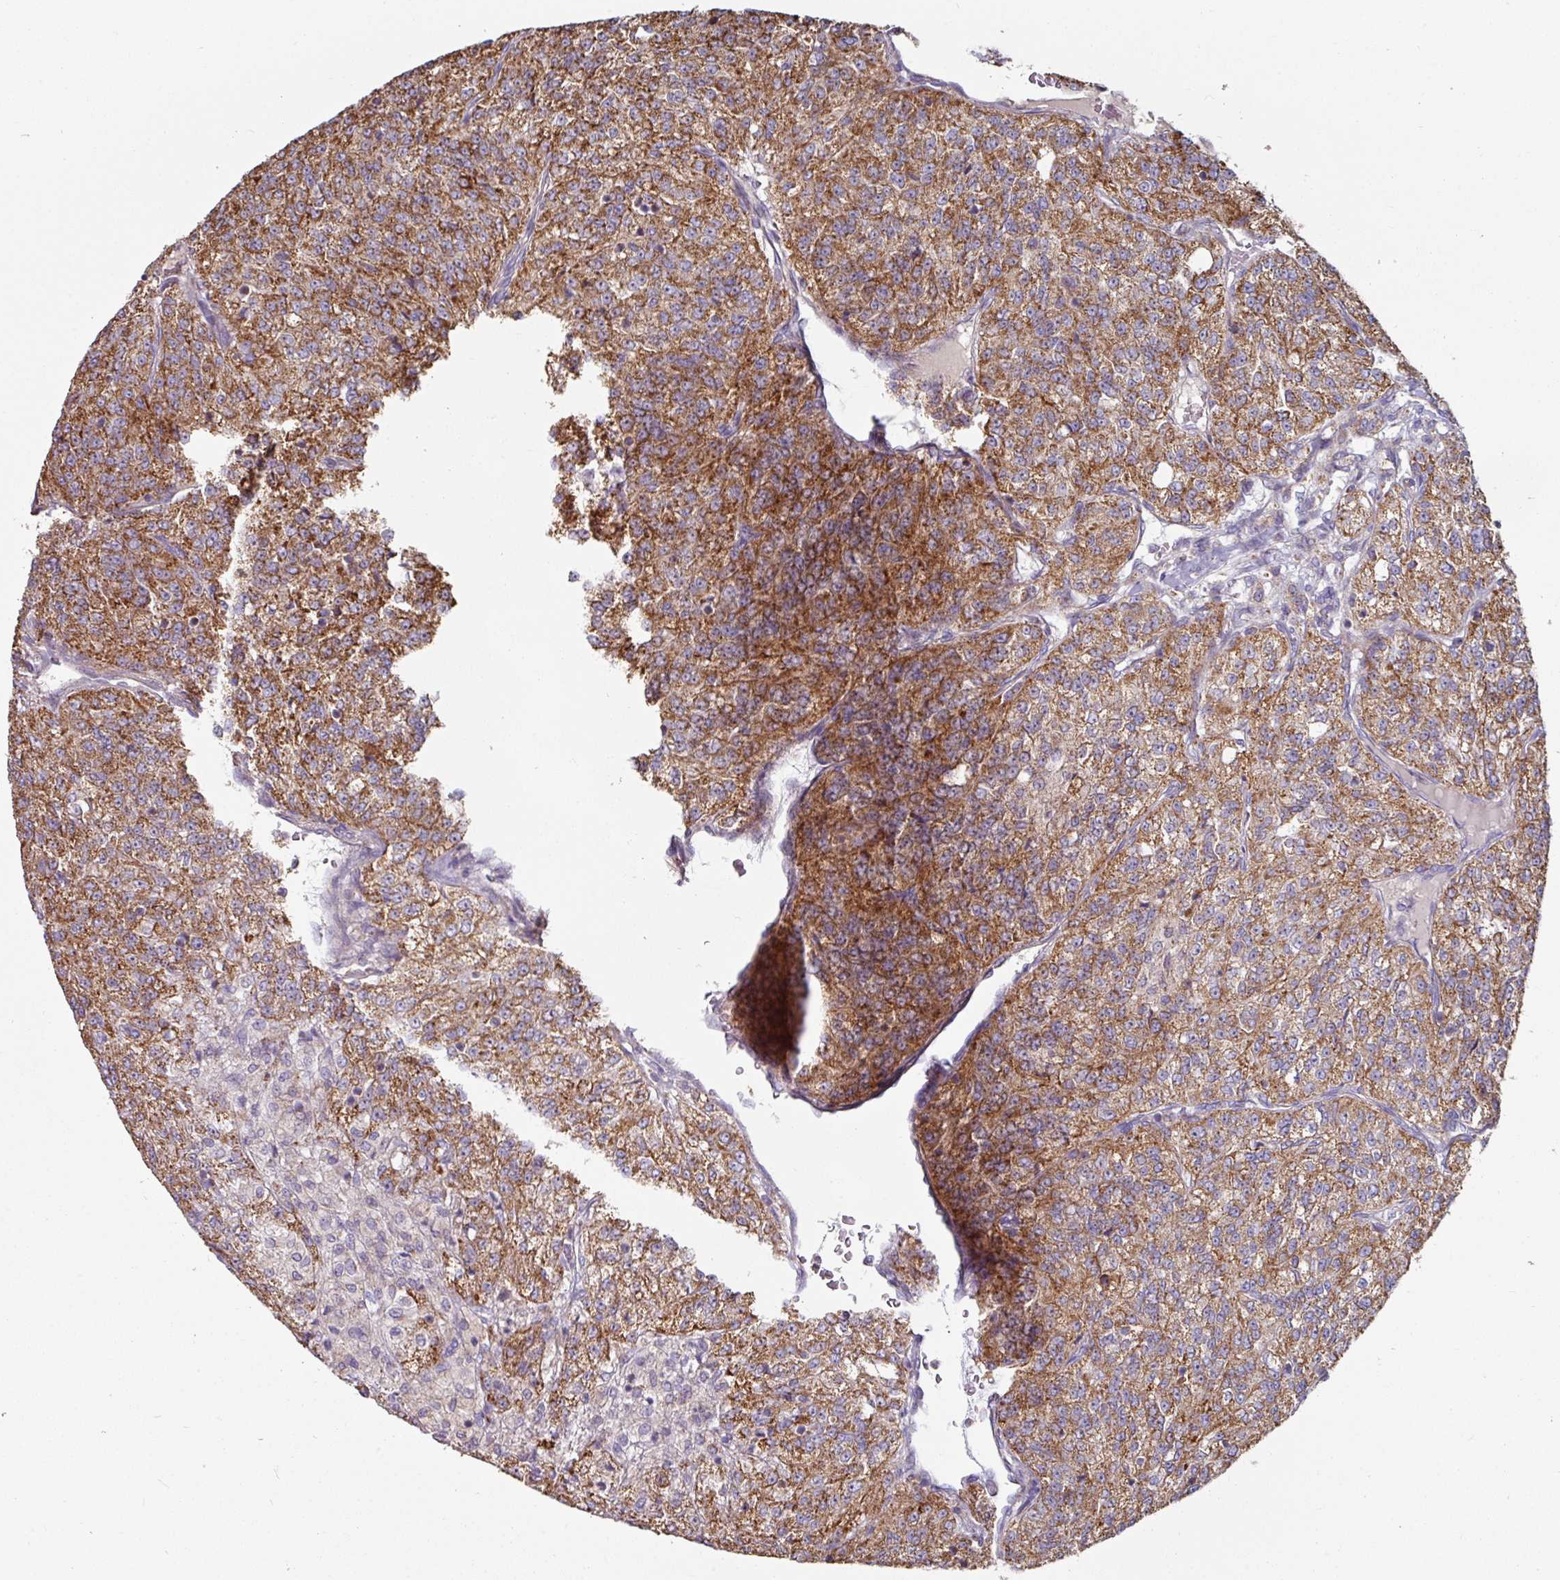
{"staining": {"intensity": "strong", "quantity": "25%-75%", "location": "cytoplasmic/membranous"}, "tissue": "renal cancer", "cell_type": "Tumor cells", "image_type": "cancer", "snomed": [{"axis": "morphology", "description": "Adenocarcinoma, NOS"}, {"axis": "topography", "description": "Kidney"}], "caption": "Adenocarcinoma (renal) stained with a brown dye shows strong cytoplasmic/membranous positive staining in about 25%-75% of tumor cells.", "gene": "OR2D3", "patient": {"sex": "female", "age": 63}}